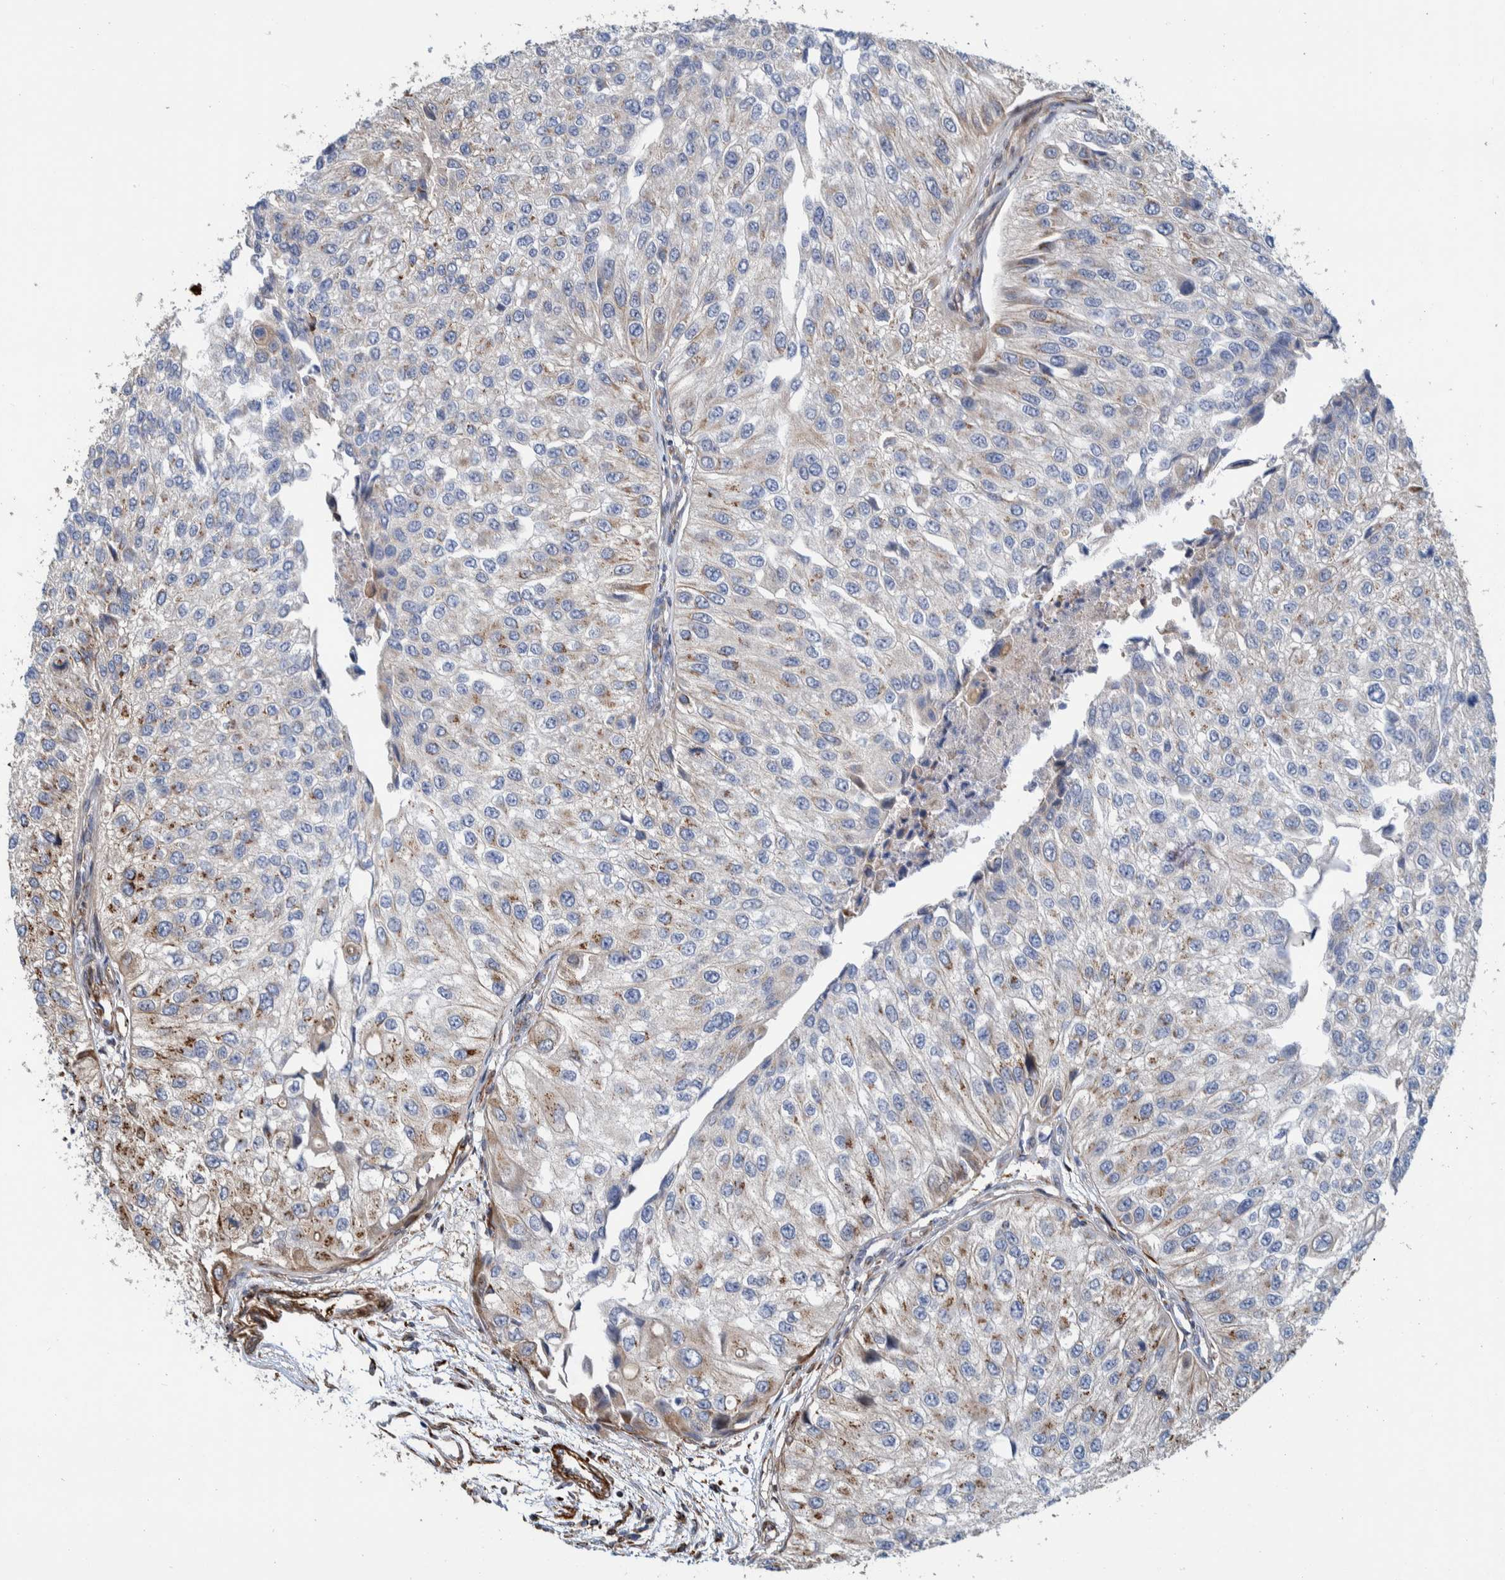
{"staining": {"intensity": "moderate", "quantity": "<25%", "location": "cytoplasmic/membranous"}, "tissue": "urothelial cancer", "cell_type": "Tumor cells", "image_type": "cancer", "snomed": [{"axis": "morphology", "description": "Urothelial carcinoma, High grade"}, {"axis": "topography", "description": "Kidney"}, {"axis": "topography", "description": "Urinary bladder"}], "caption": "Immunohistochemical staining of urothelial carcinoma (high-grade) demonstrates moderate cytoplasmic/membranous protein staining in about <25% of tumor cells. (DAB (3,3'-diaminobenzidine) IHC, brown staining for protein, blue staining for nuclei).", "gene": "CCDC57", "patient": {"sex": "male", "age": 77}}